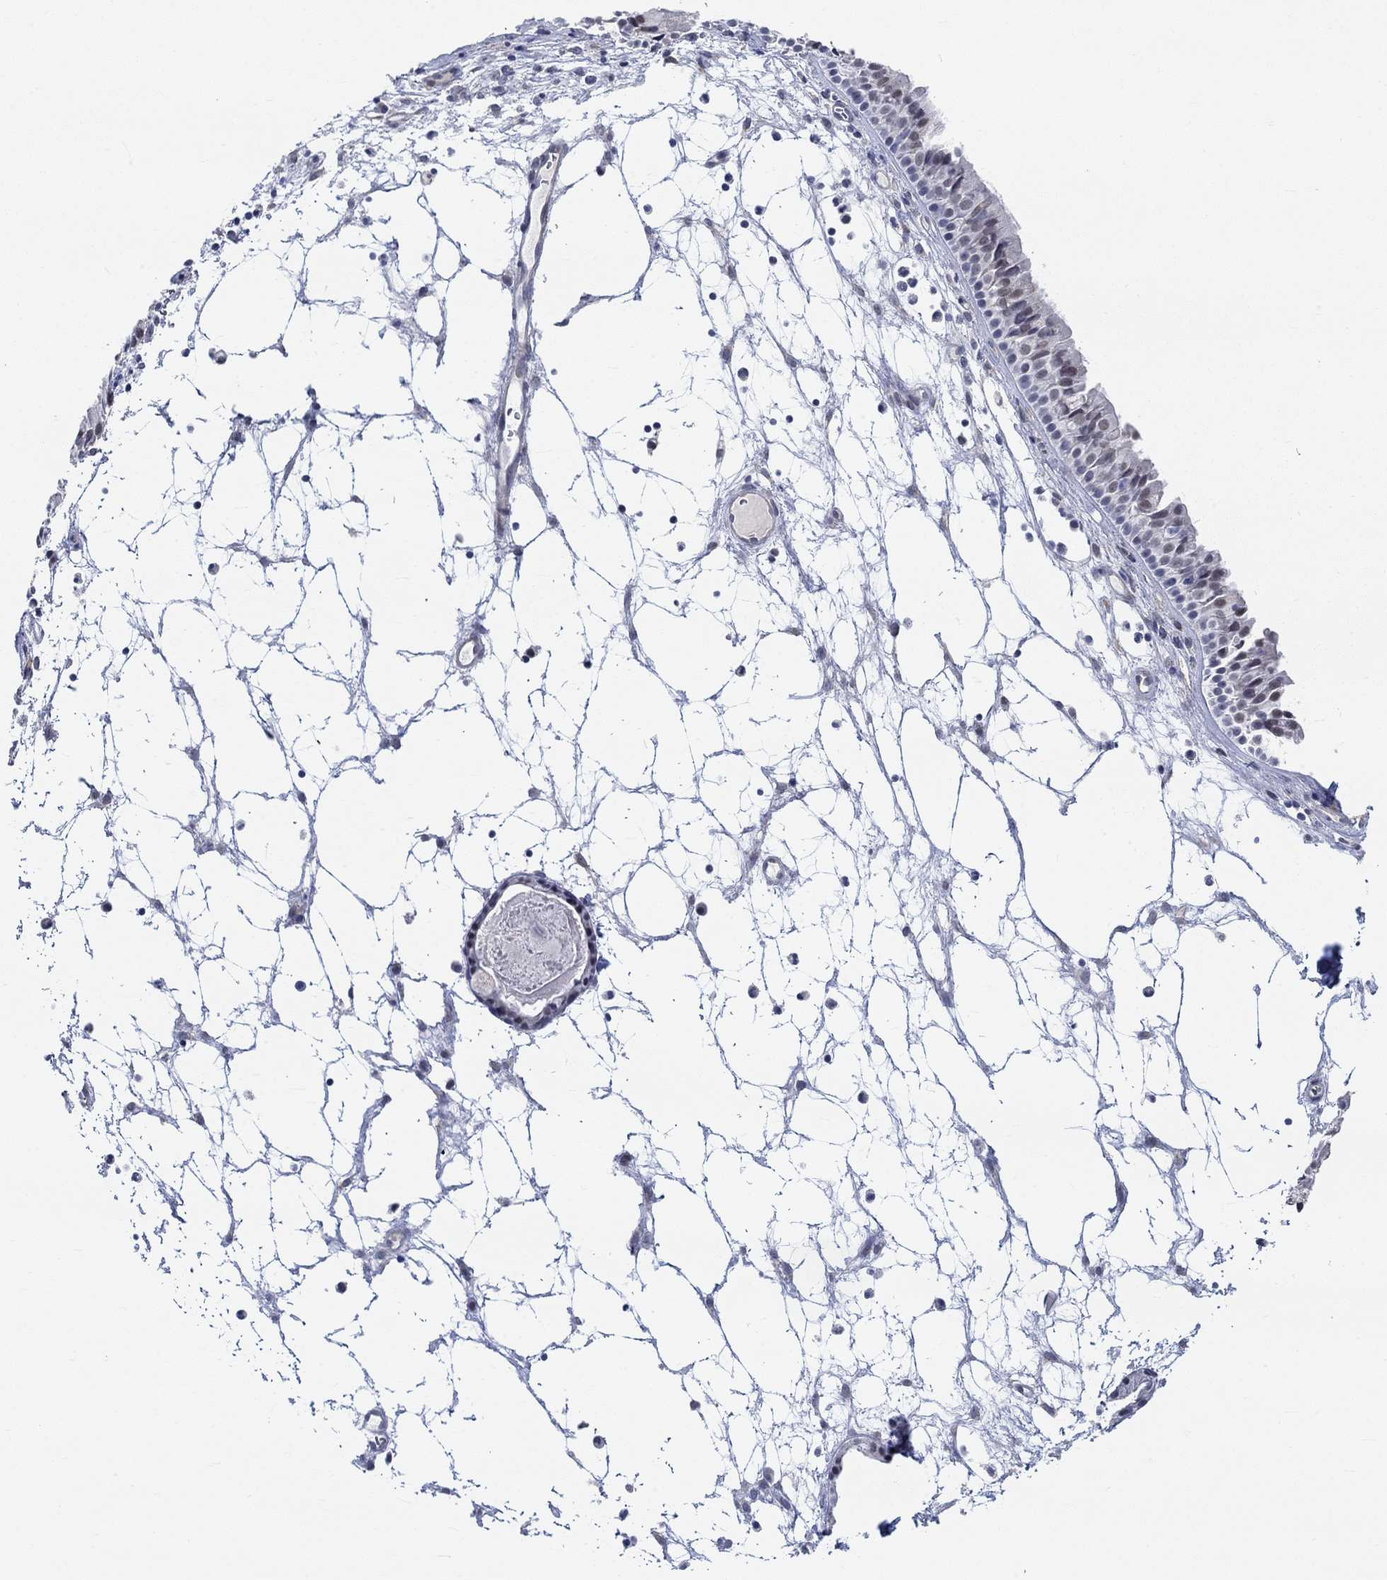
{"staining": {"intensity": "negative", "quantity": "none", "location": "none"}, "tissue": "nasopharynx", "cell_type": "Respiratory epithelial cells", "image_type": "normal", "snomed": [{"axis": "morphology", "description": "Normal tissue, NOS"}, {"axis": "topography", "description": "Nasopharynx"}], "caption": "DAB (3,3'-diaminobenzidine) immunohistochemical staining of unremarkable human nasopharynx reveals no significant staining in respiratory epithelial cells. Nuclei are stained in blue.", "gene": "NAV3", "patient": {"sex": "male", "age": 83}}